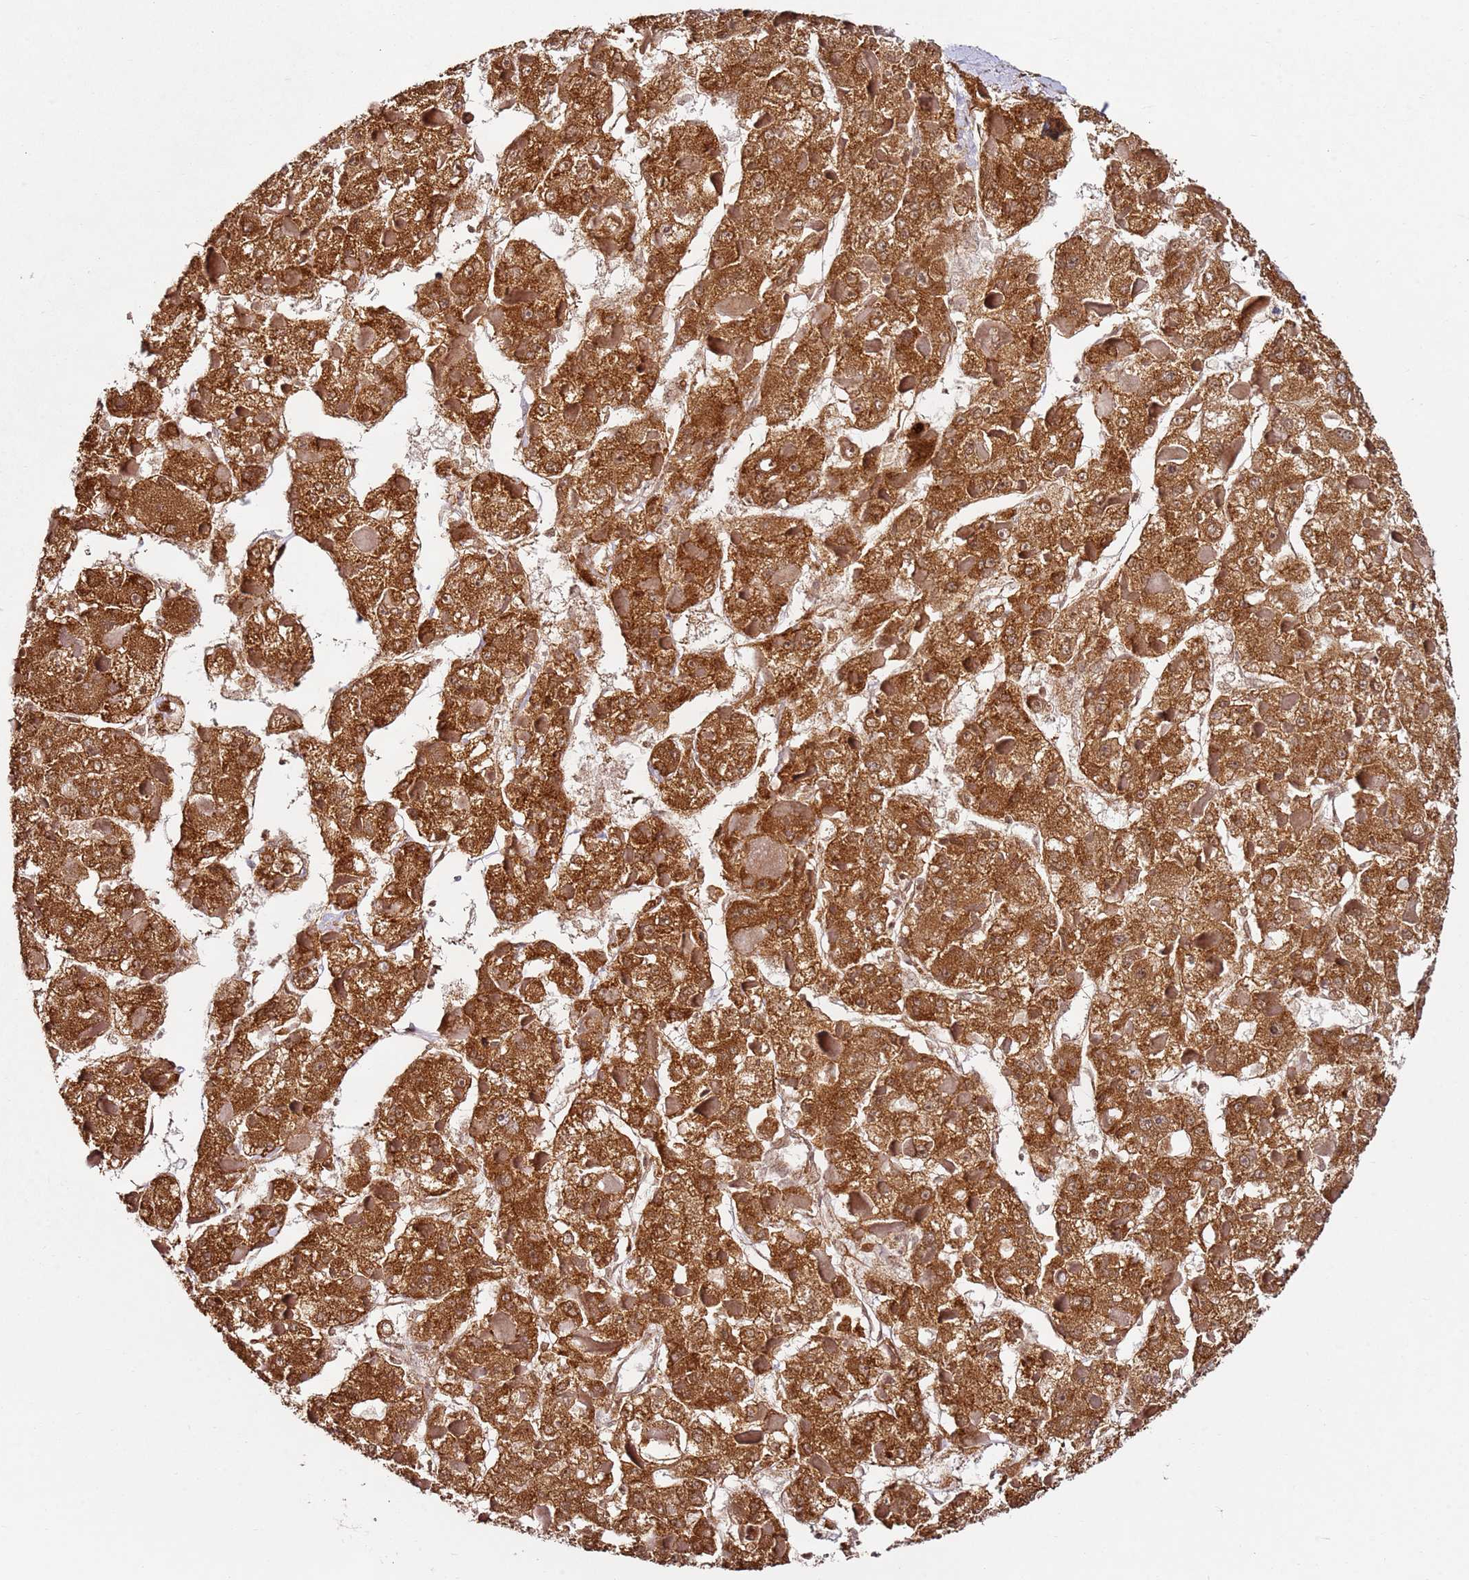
{"staining": {"intensity": "strong", "quantity": ">75%", "location": "cytoplasmic/membranous"}, "tissue": "liver cancer", "cell_type": "Tumor cells", "image_type": "cancer", "snomed": [{"axis": "morphology", "description": "Carcinoma, Hepatocellular, NOS"}, {"axis": "topography", "description": "Liver"}], "caption": "Hepatocellular carcinoma (liver) was stained to show a protein in brown. There is high levels of strong cytoplasmic/membranous staining in approximately >75% of tumor cells.", "gene": "RPS3A", "patient": {"sex": "female", "age": 73}}